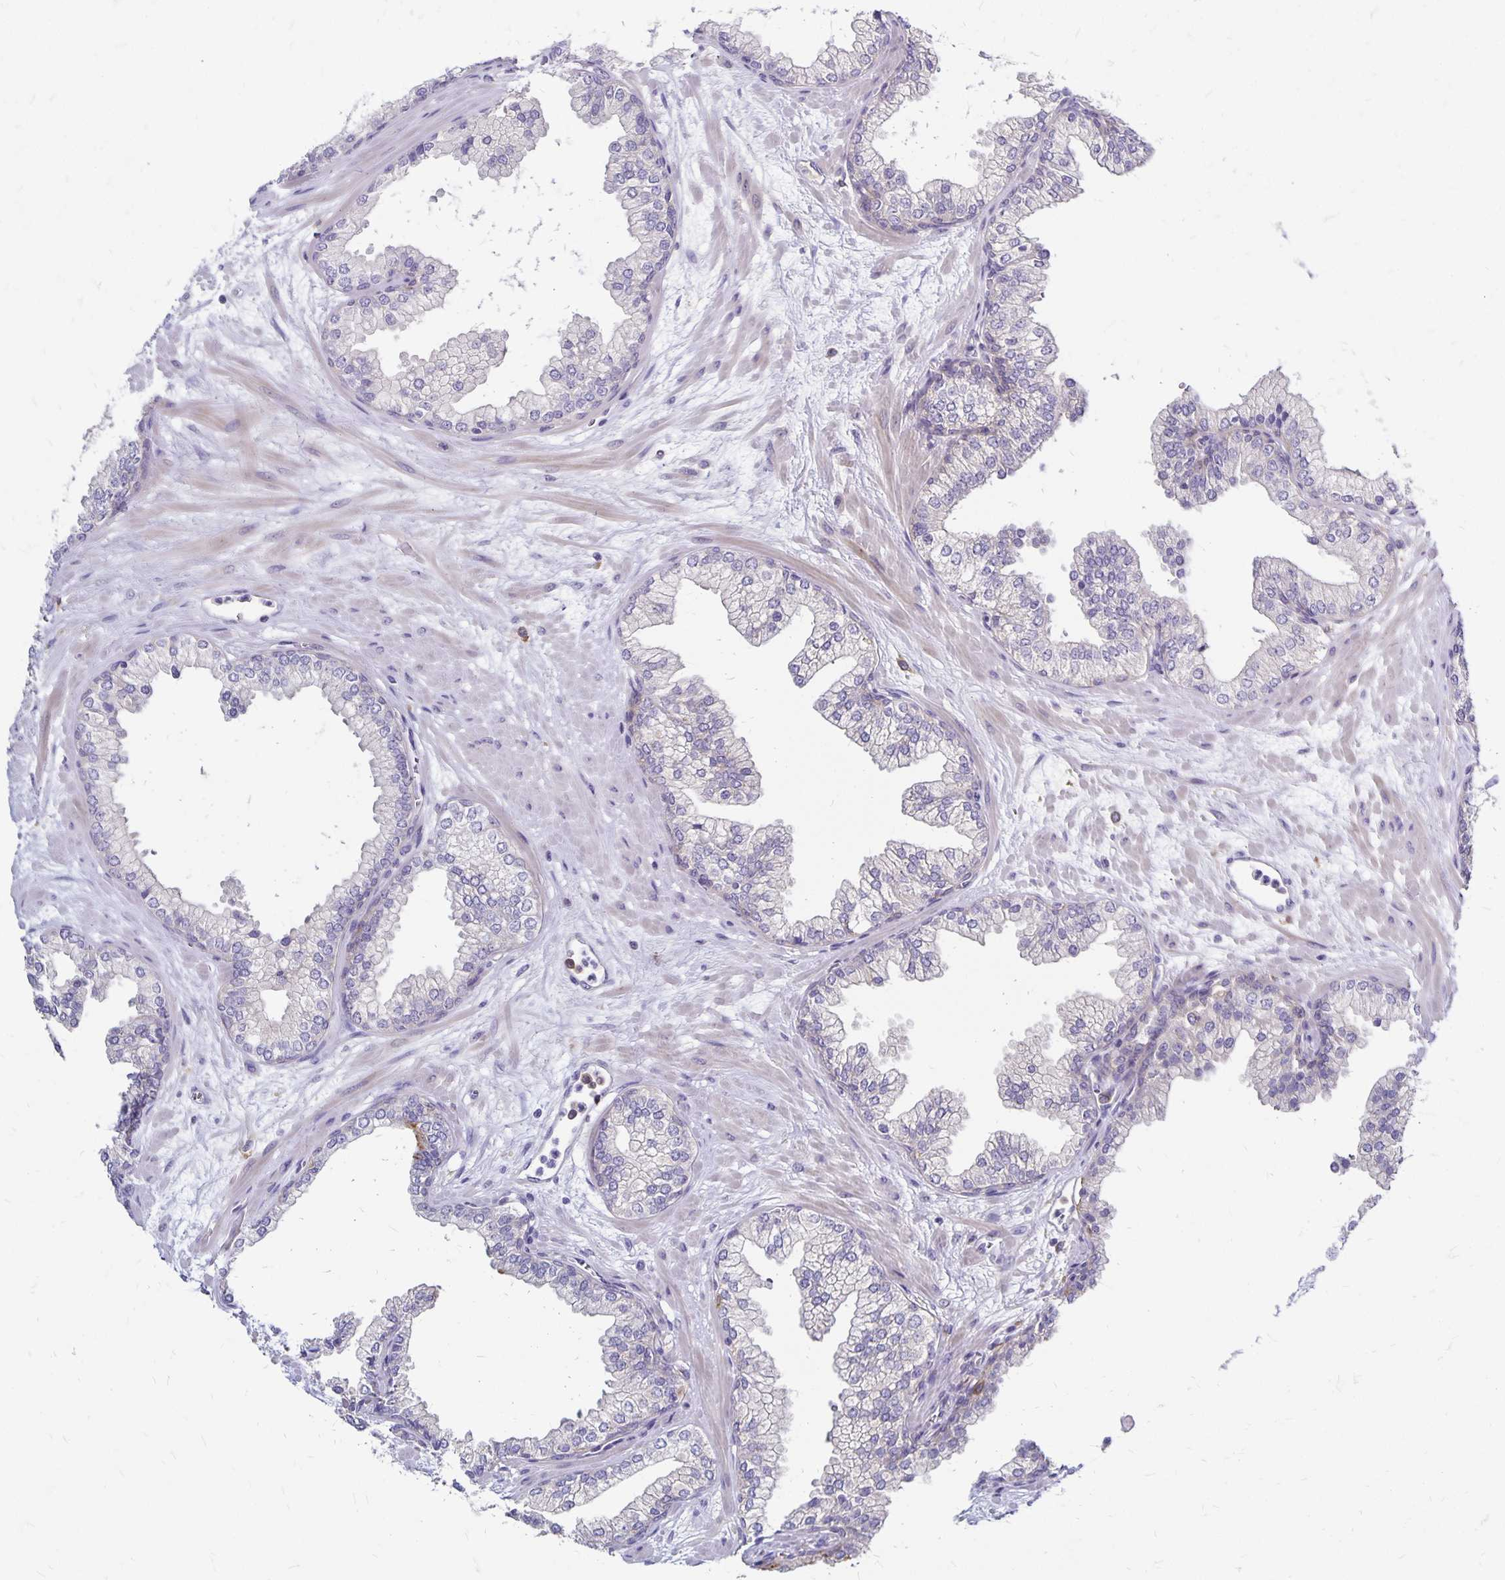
{"staining": {"intensity": "negative", "quantity": "none", "location": "none"}, "tissue": "prostate", "cell_type": "Glandular cells", "image_type": "normal", "snomed": [{"axis": "morphology", "description": "Normal tissue, NOS"}, {"axis": "topography", "description": "Prostate"}, {"axis": "topography", "description": "Peripheral nerve tissue"}], "caption": "DAB immunohistochemical staining of benign prostate displays no significant staining in glandular cells. (DAB (3,3'-diaminobenzidine) IHC, high magnification).", "gene": "TNS3", "patient": {"sex": "male", "age": 61}}